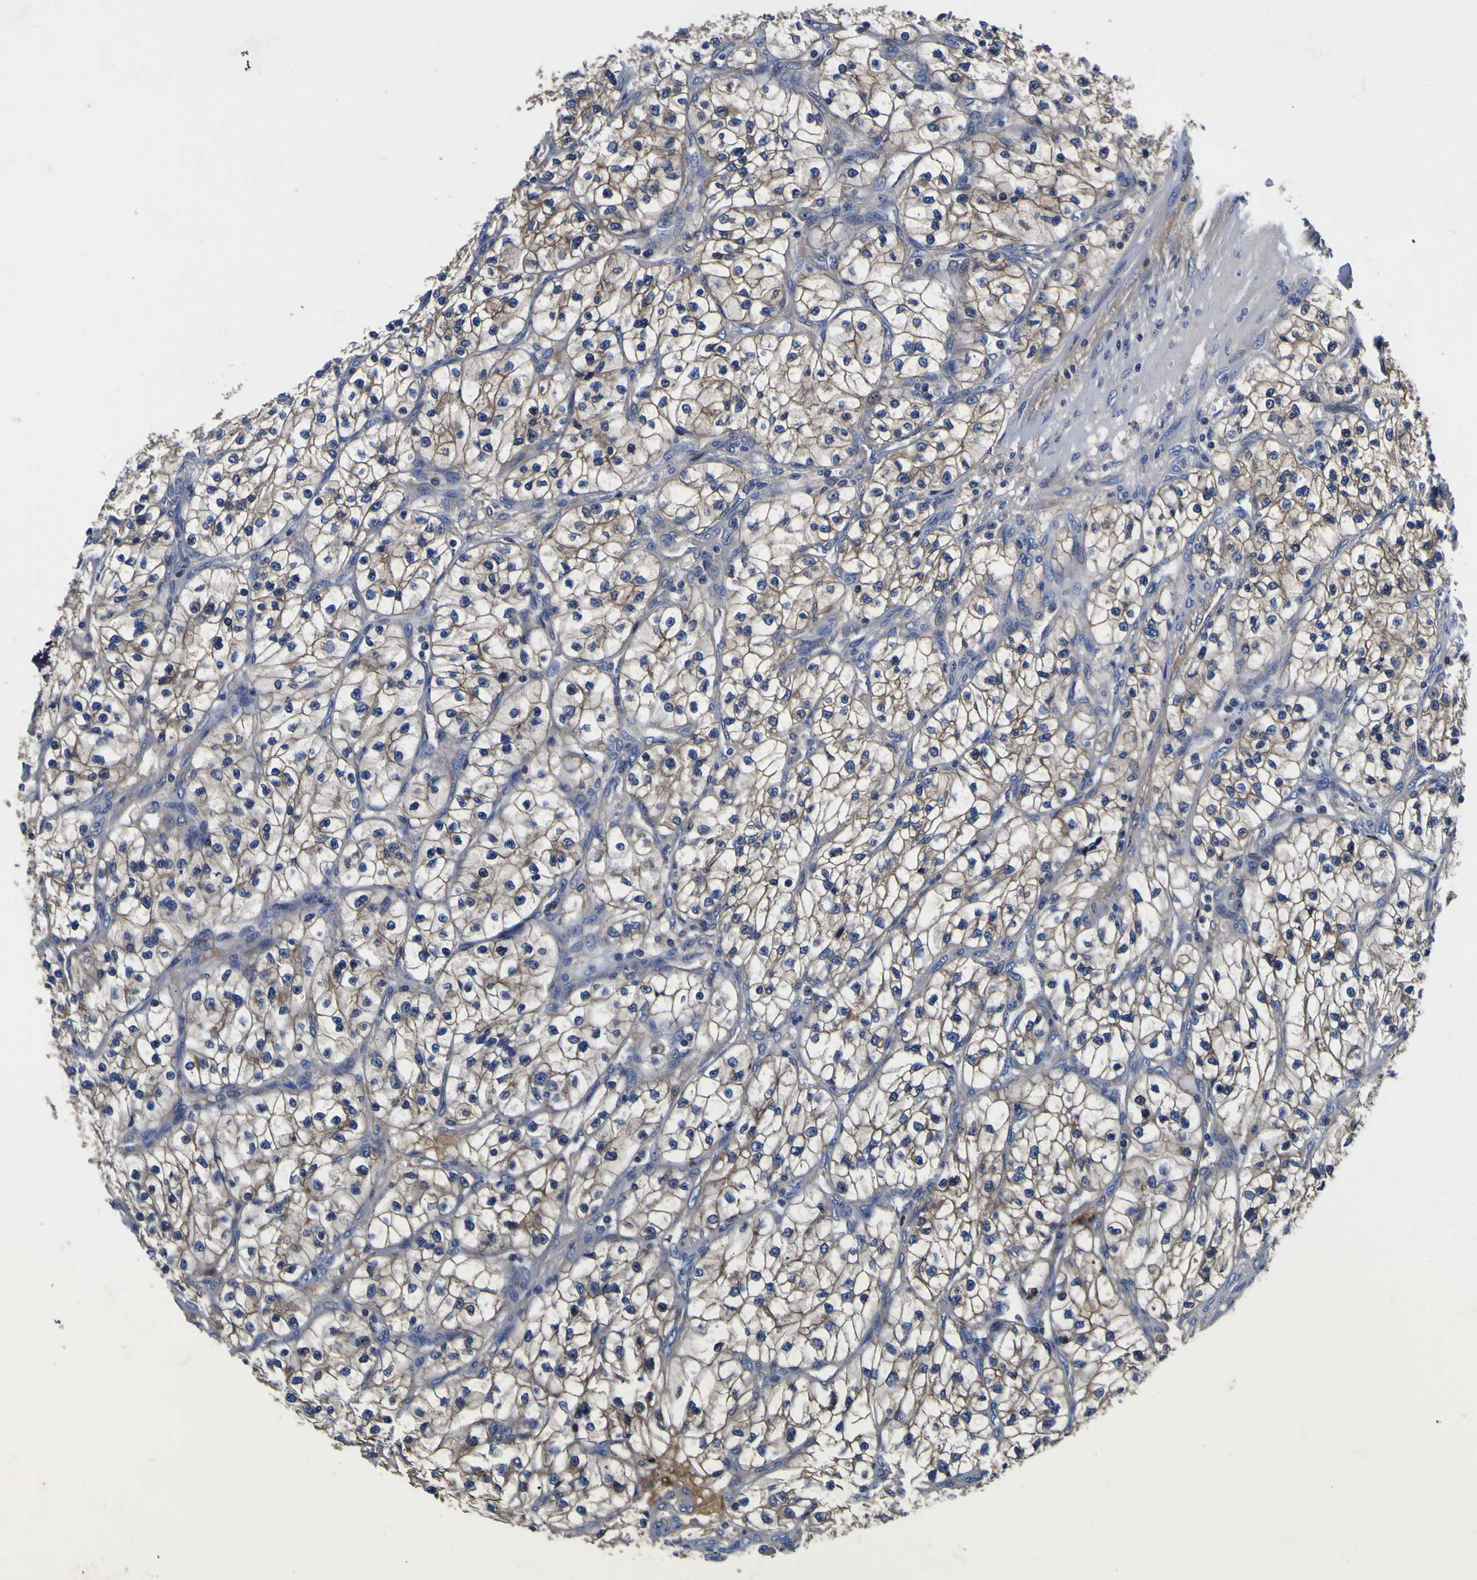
{"staining": {"intensity": "weak", "quantity": ">75%", "location": "cytoplasmic/membranous"}, "tissue": "renal cancer", "cell_type": "Tumor cells", "image_type": "cancer", "snomed": [{"axis": "morphology", "description": "Adenocarcinoma, NOS"}, {"axis": "topography", "description": "Kidney"}], "caption": "A high-resolution histopathology image shows immunohistochemistry staining of renal cancer (adenocarcinoma), which reveals weak cytoplasmic/membranous expression in approximately >75% of tumor cells. Using DAB (brown) and hematoxylin (blue) stains, captured at high magnification using brightfield microscopy.", "gene": "VASN", "patient": {"sex": "female", "age": 57}}